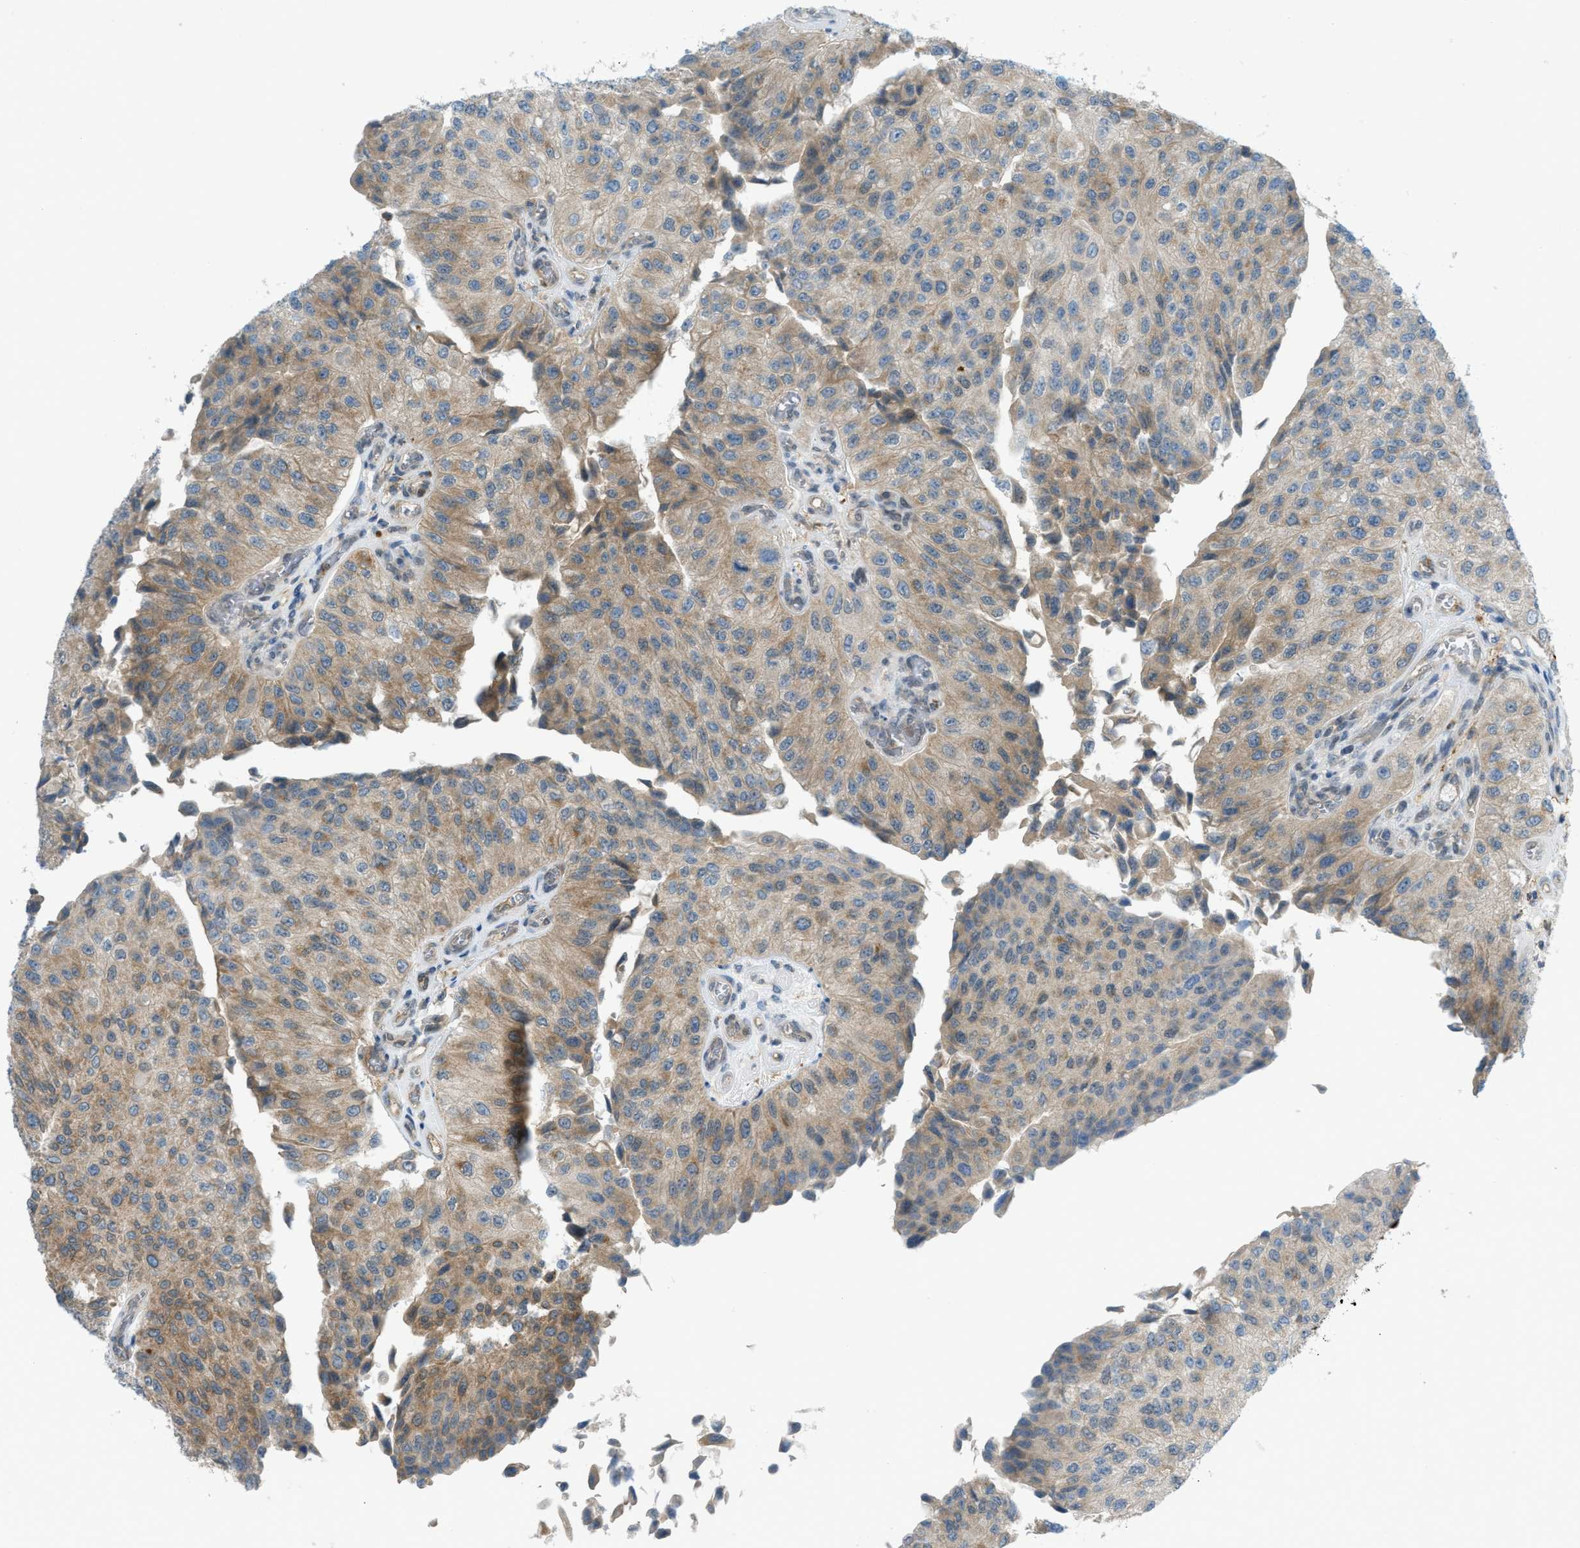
{"staining": {"intensity": "moderate", "quantity": ">75%", "location": "cytoplasmic/membranous"}, "tissue": "urothelial cancer", "cell_type": "Tumor cells", "image_type": "cancer", "snomed": [{"axis": "morphology", "description": "Urothelial carcinoma, High grade"}, {"axis": "topography", "description": "Kidney"}, {"axis": "topography", "description": "Urinary bladder"}], "caption": "High-grade urothelial carcinoma stained with a brown dye reveals moderate cytoplasmic/membranous positive staining in about >75% of tumor cells.", "gene": "DYRK1A", "patient": {"sex": "male", "age": 77}}